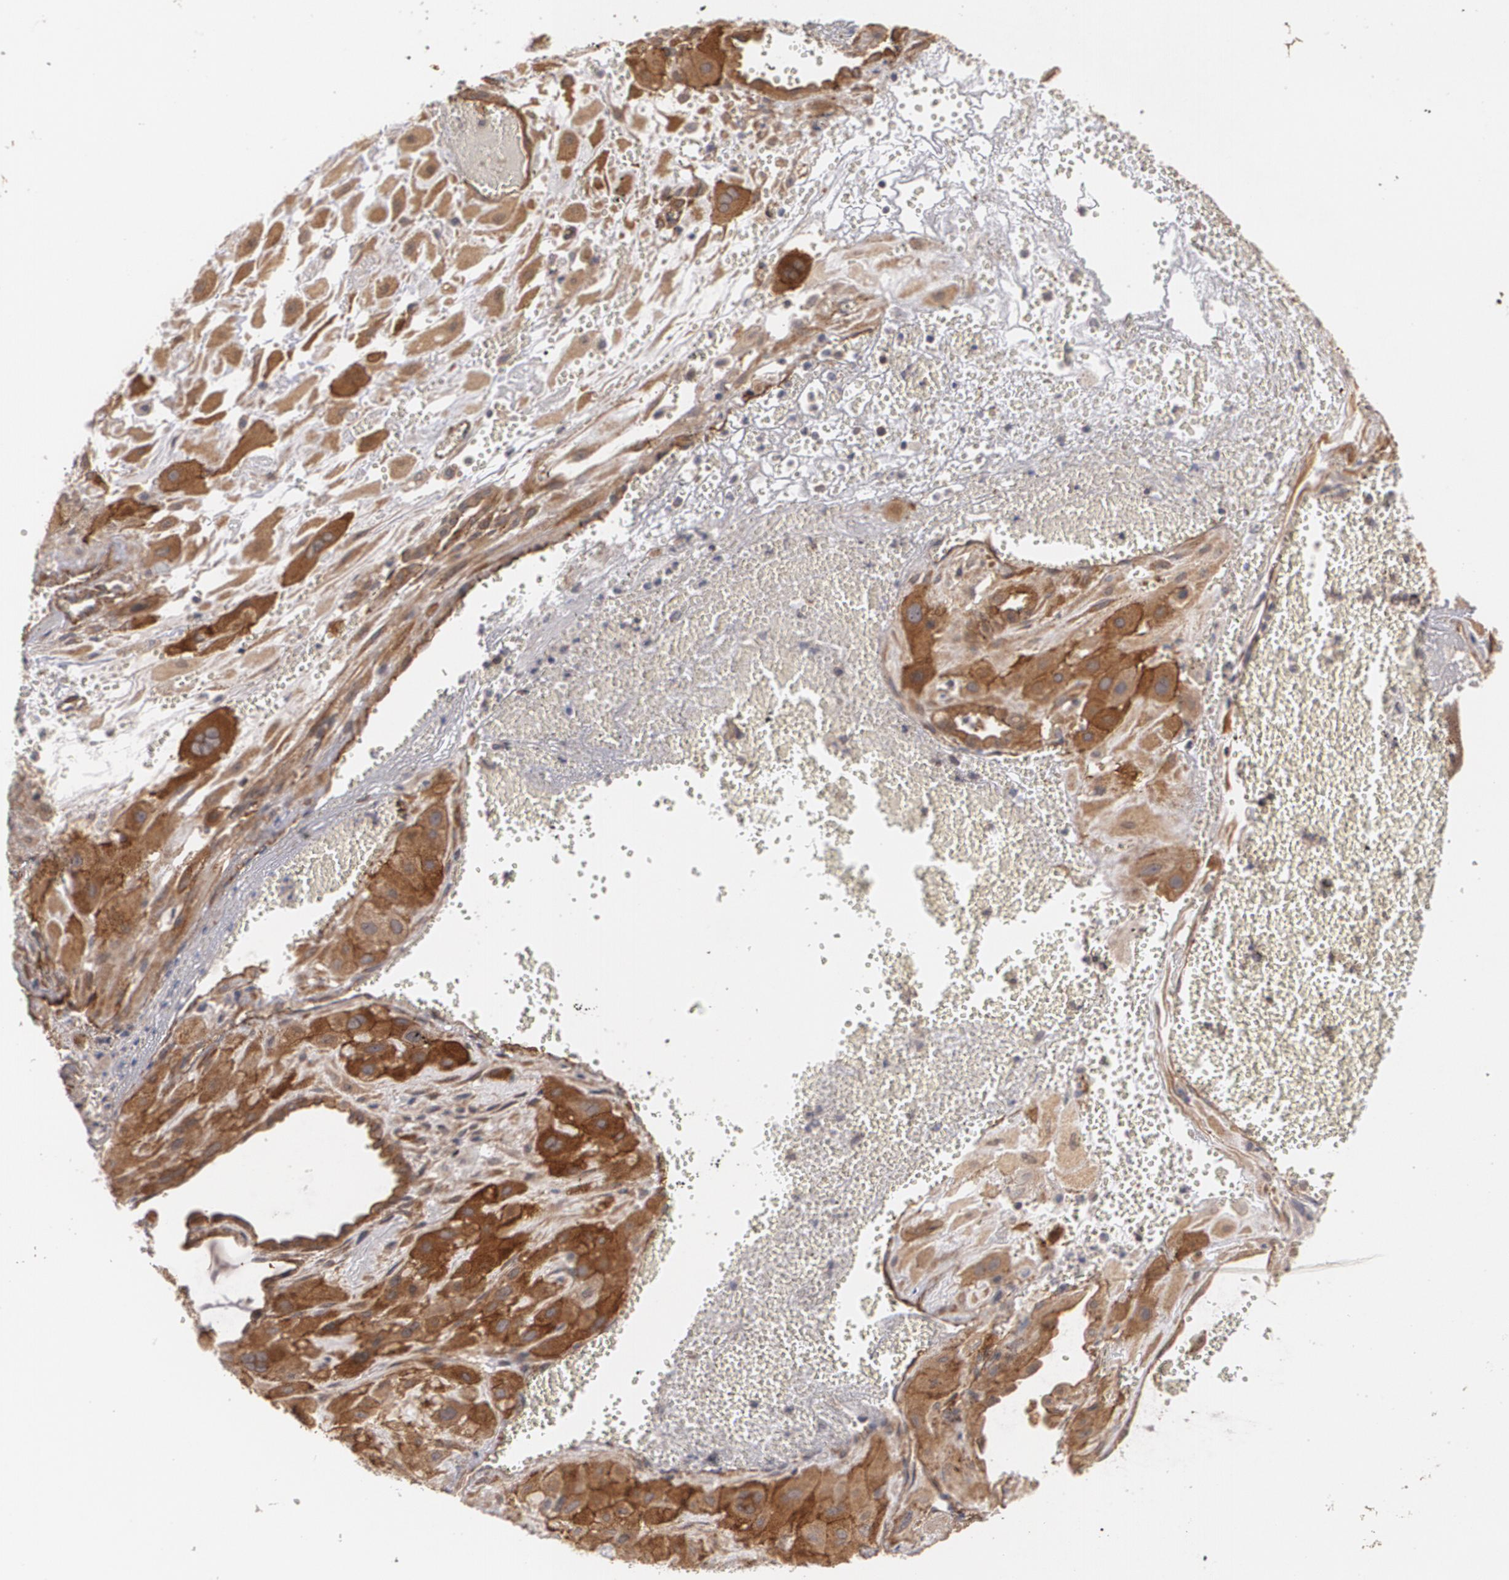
{"staining": {"intensity": "moderate", "quantity": ">75%", "location": "cytoplasmic/membranous"}, "tissue": "cervical cancer", "cell_type": "Tumor cells", "image_type": "cancer", "snomed": [{"axis": "morphology", "description": "Squamous cell carcinoma, NOS"}, {"axis": "topography", "description": "Cervix"}], "caption": "Protein expression analysis of human cervical squamous cell carcinoma reveals moderate cytoplasmic/membranous staining in about >75% of tumor cells. The protein of interest is shown in brown color, while the nuclei are stained blue.", "gene": "TJP1", "patient": {"sex": "female", "age": 34}}